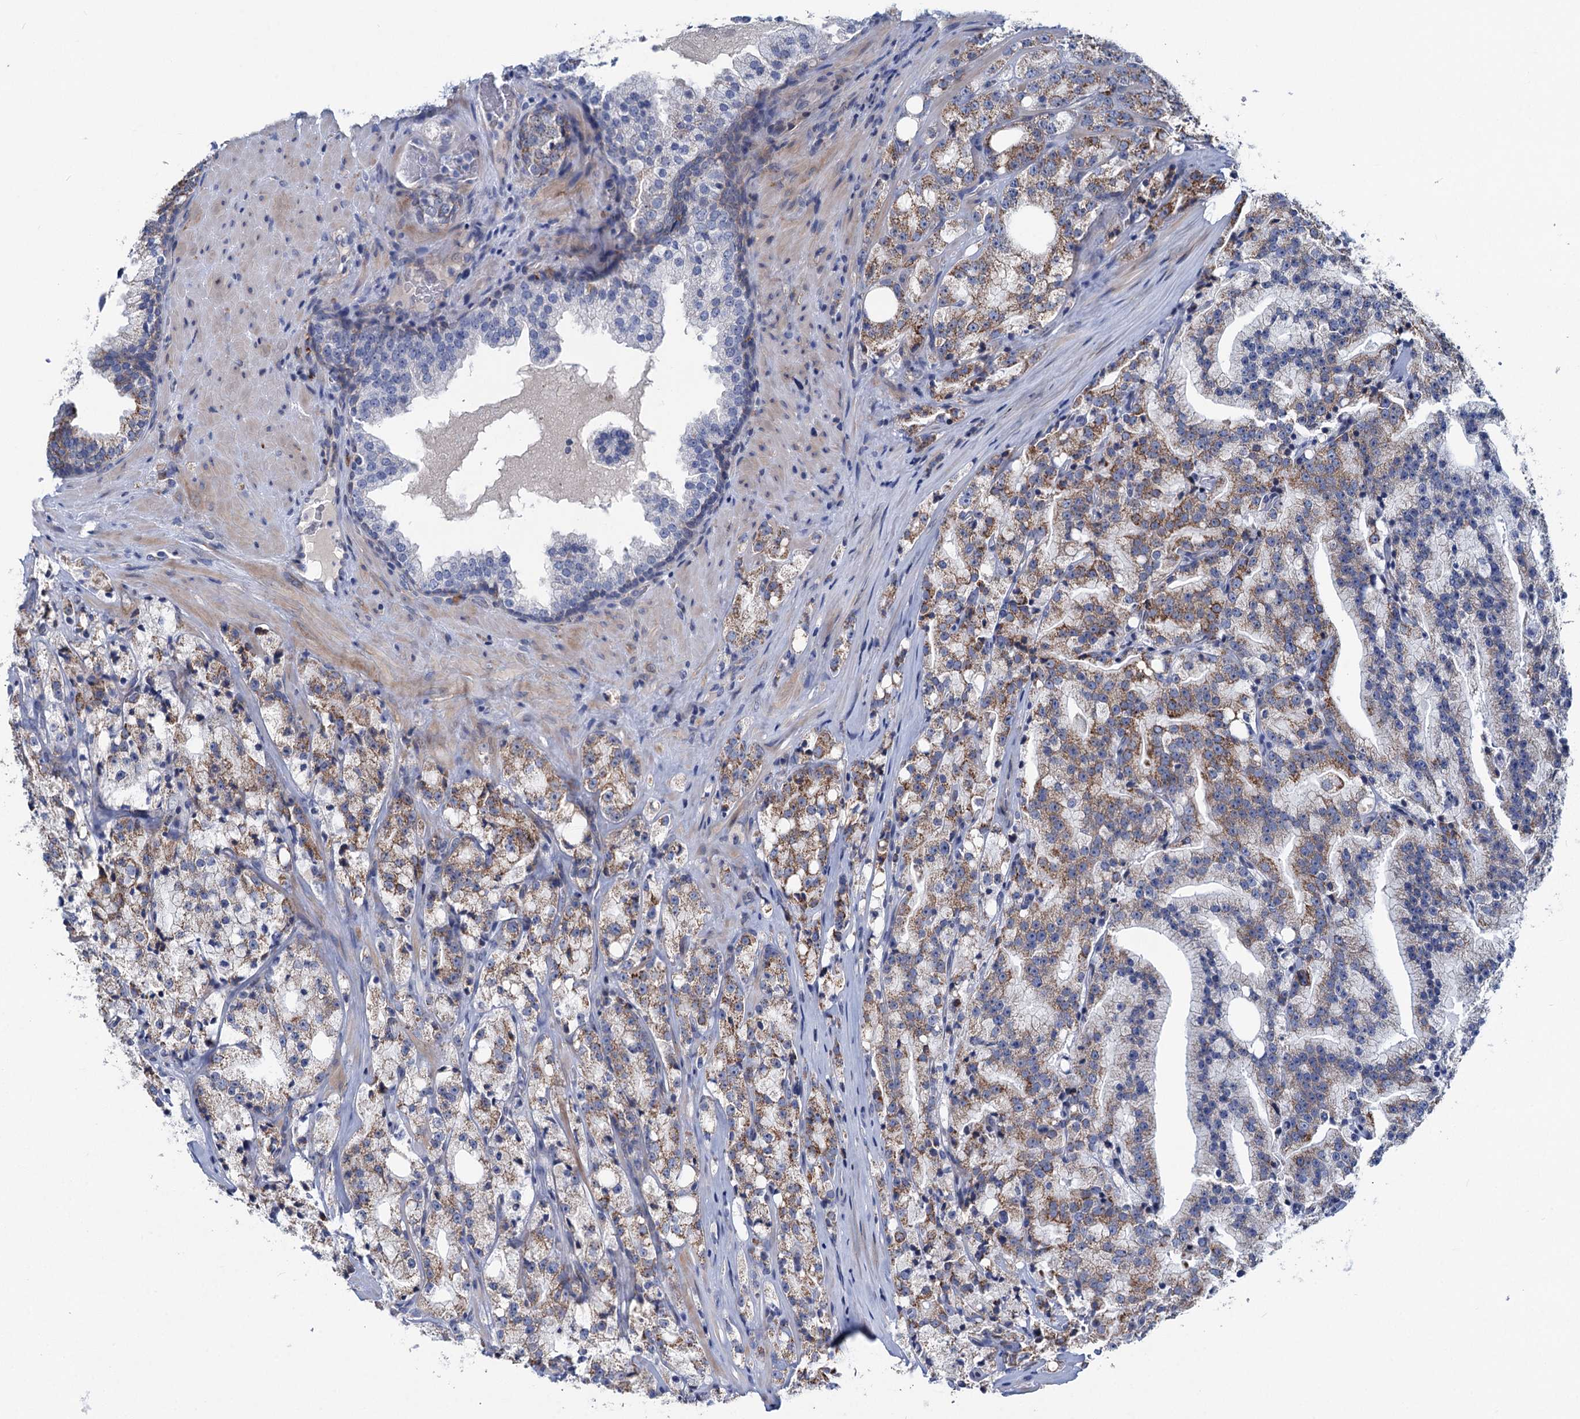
{"staining": {"intensity": "moderate", "quantity": "25%-75%", "location": "cytoplasmic/membranous"}, "tissue": "prostate cancer", "cell_type": "Tumor cells", "image_type": "cancer", "snomed": [{"axis": "morphology", "description": "Adenocarcinoma, High grade"}, {"axis": "topography", "description": "Prostate"}], "caption": "A medium amount of moderate cytoplasmic/membranous staining is appreciated in about 25%-75% of tumor cells in prostate cancer tissue.", "gene": "CHDH", "patient": {"sex": "male", "age": 64}}